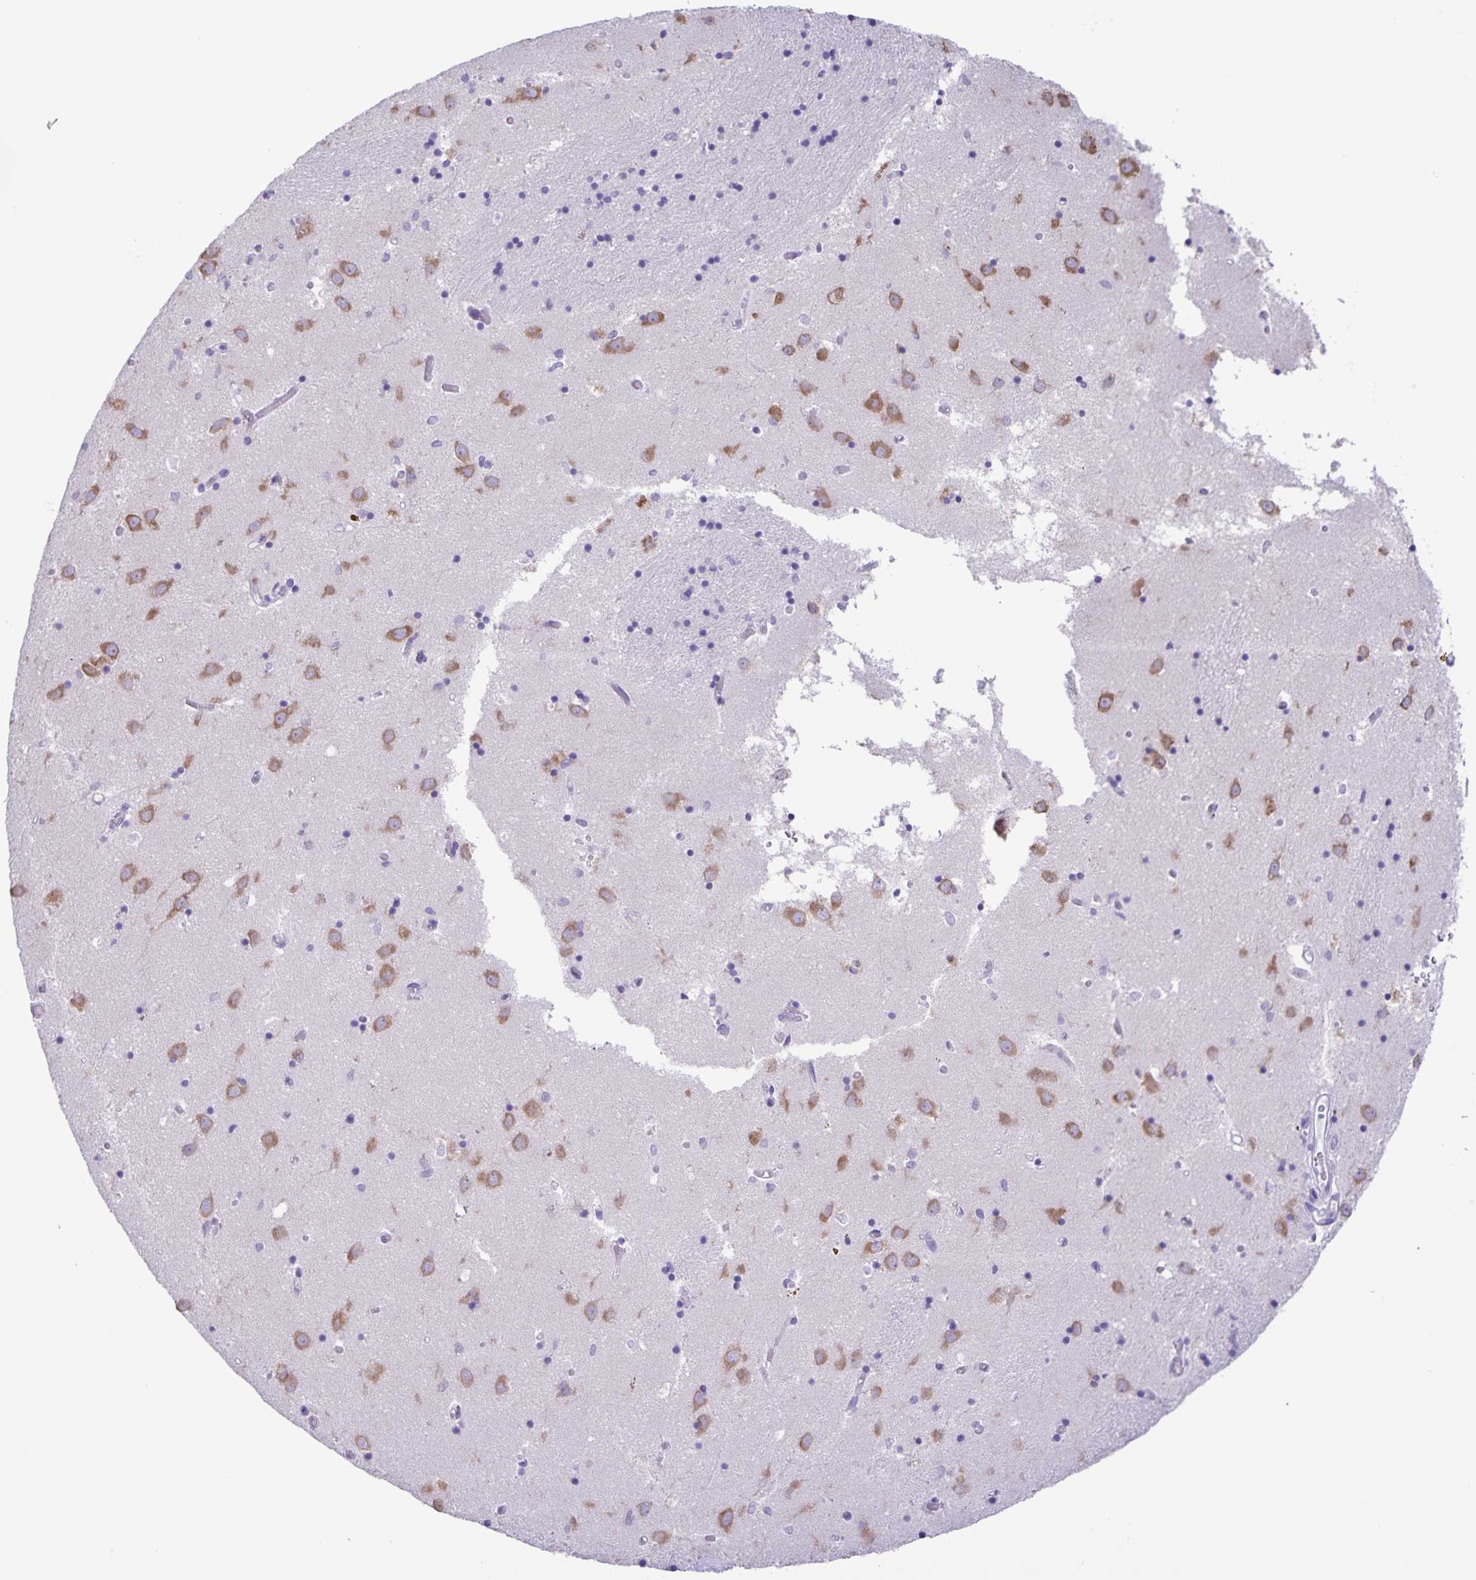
{"staining": {"intensity": "negative", "quantity": "none", "location": "none"}, "tissue": "caudate", "cell_type": "Glial cells", "image_type": "normal", "snomed": [{"axis": "morphology", "description": "Normal tissue, NOS"}, {"axis": "topography", "description": "Lateral ventricle wall"}], "caption": "Immunohistochemistry image of normal caudate: human caudate stained with DAB (3,3'-diaminobenzidine) shows no significant protein expression in glial cells. Nuclei are stained in blue.", "gene": "CAPSL", "patient": {"sex": "male", "age": 70}}